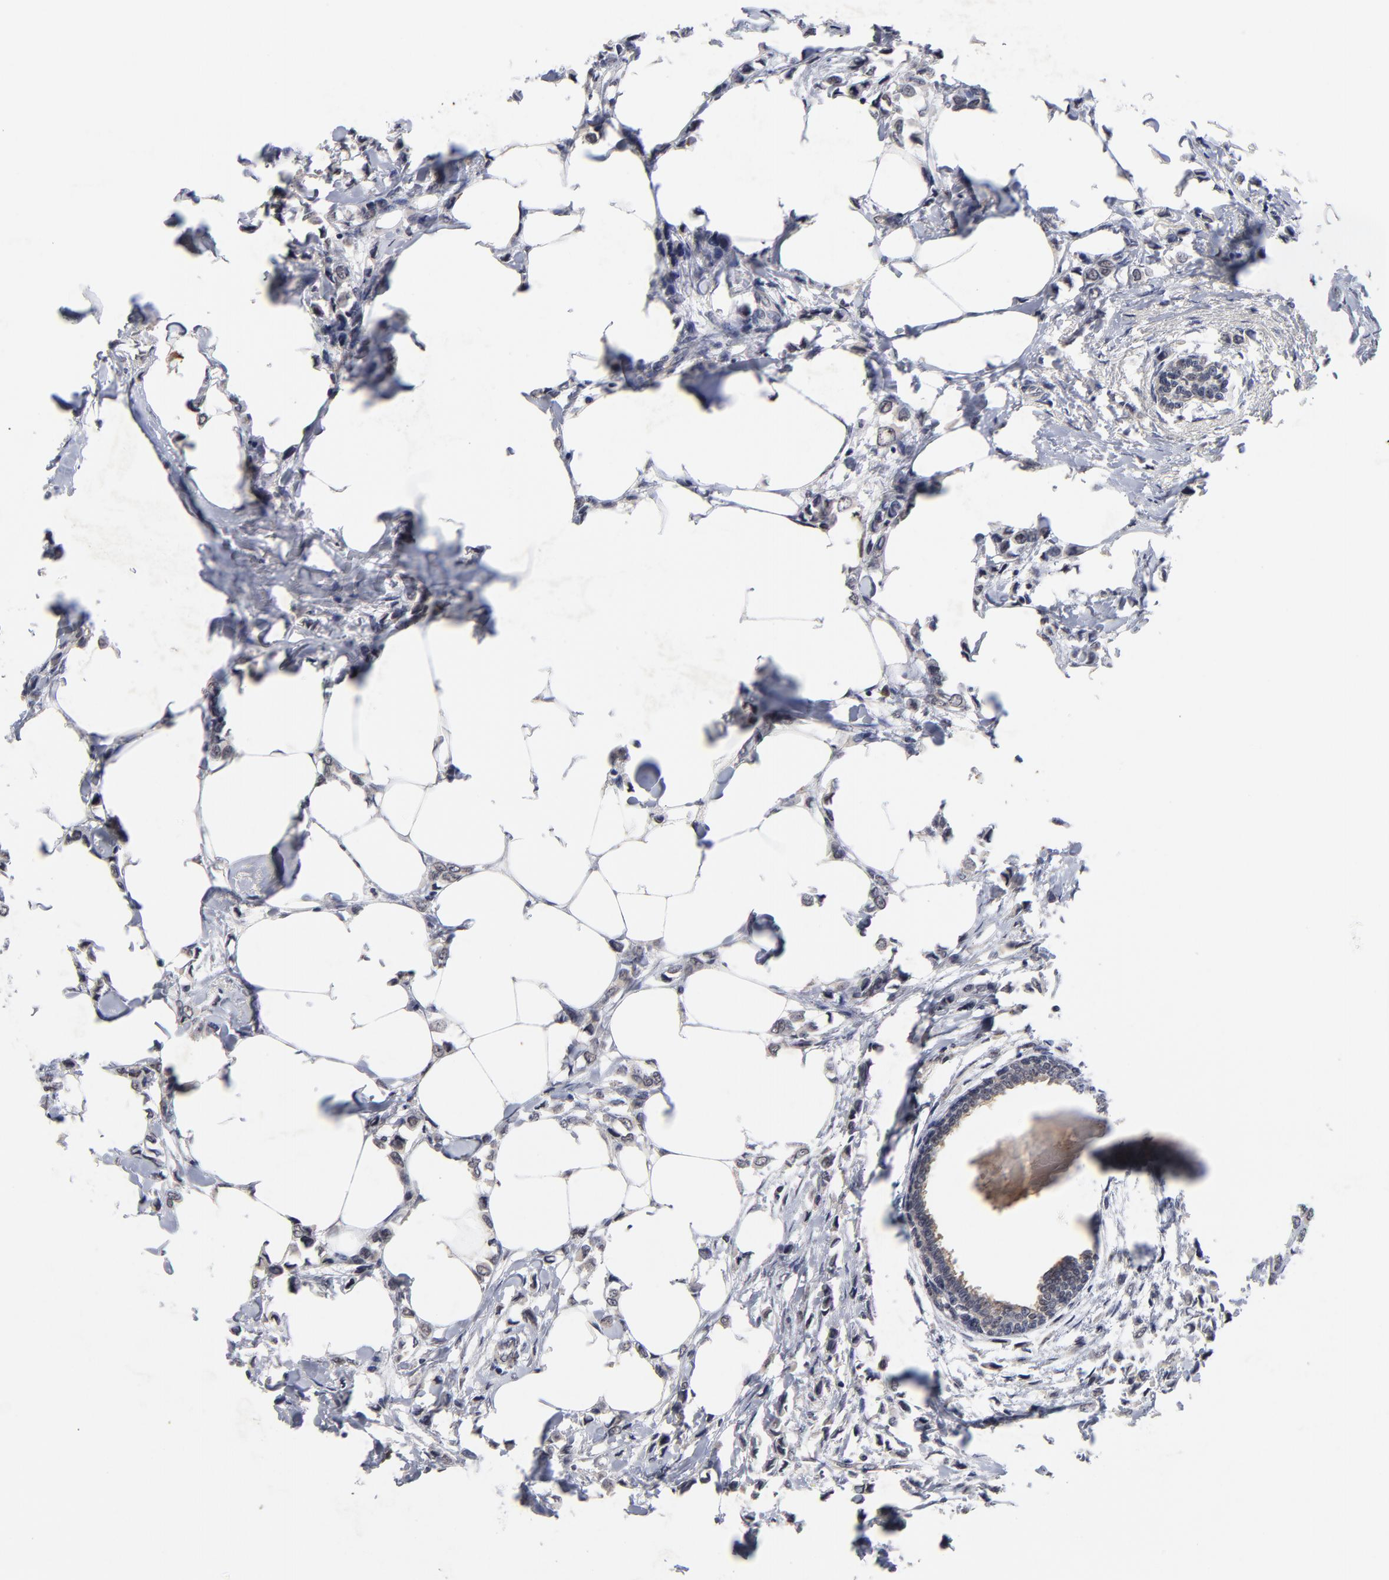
{"staining": {"intensity": "weak", "quantity": "<25%", "location": "cytoplasmic/membranous"}, "tissue": "breast cancer", "cell_type": "Tumor cells", "image_type": "cancer", "snomed": [{"axis": "morphology", "description": "Lobular carcinoma"}, {"axis": "topography", "description": "Breast"}], "caption": "This is a micrograph of immunohistochemistry staining of breast lobular carcinoma, which shows no positivity in tumor cells.", "gene": "WSB1", "patient": {"sex": "female", "age": 51}}